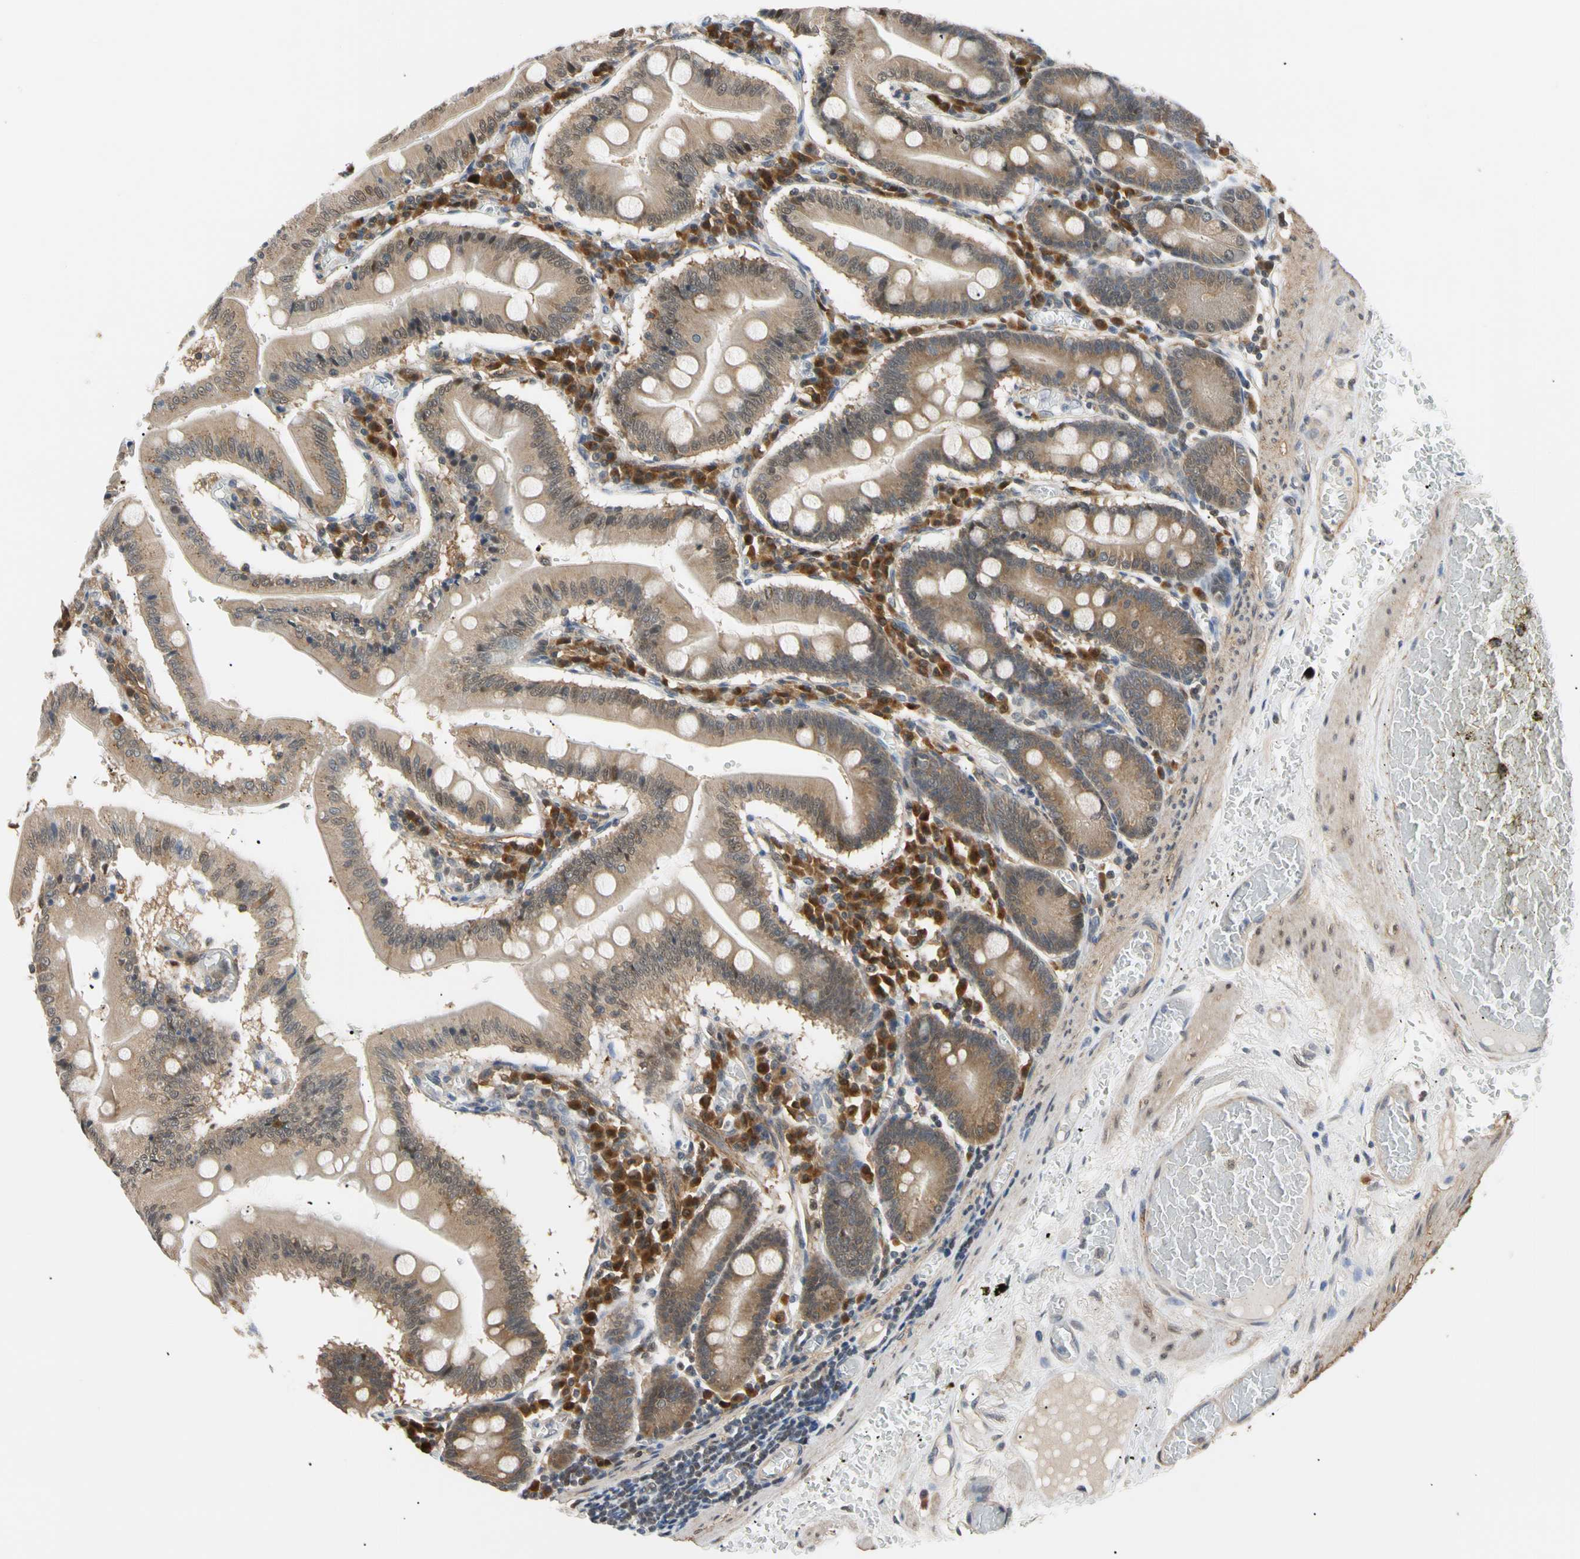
{"staining": {"intensity": "moderate", "quantity": ">75%", "location": "cytoplasmic/membranous"}, "tissue": "small intestine", "cell_type": "Glandular cells", "image_type": "normal", "snomed": [{"axis": "morphology", "description": "Normal tissue, NOS"}, {"axis": "topography", "description": "Small intestine"}], "caption": "Immunohistochemical staining of unremarkable human small intestine demonstrates medium levels of moderate cytoplasmic/membranous expression in approximately >75% of glandular cells.", "gene": "SEC23B", "patient": {"sex": "male", "age": 71}}